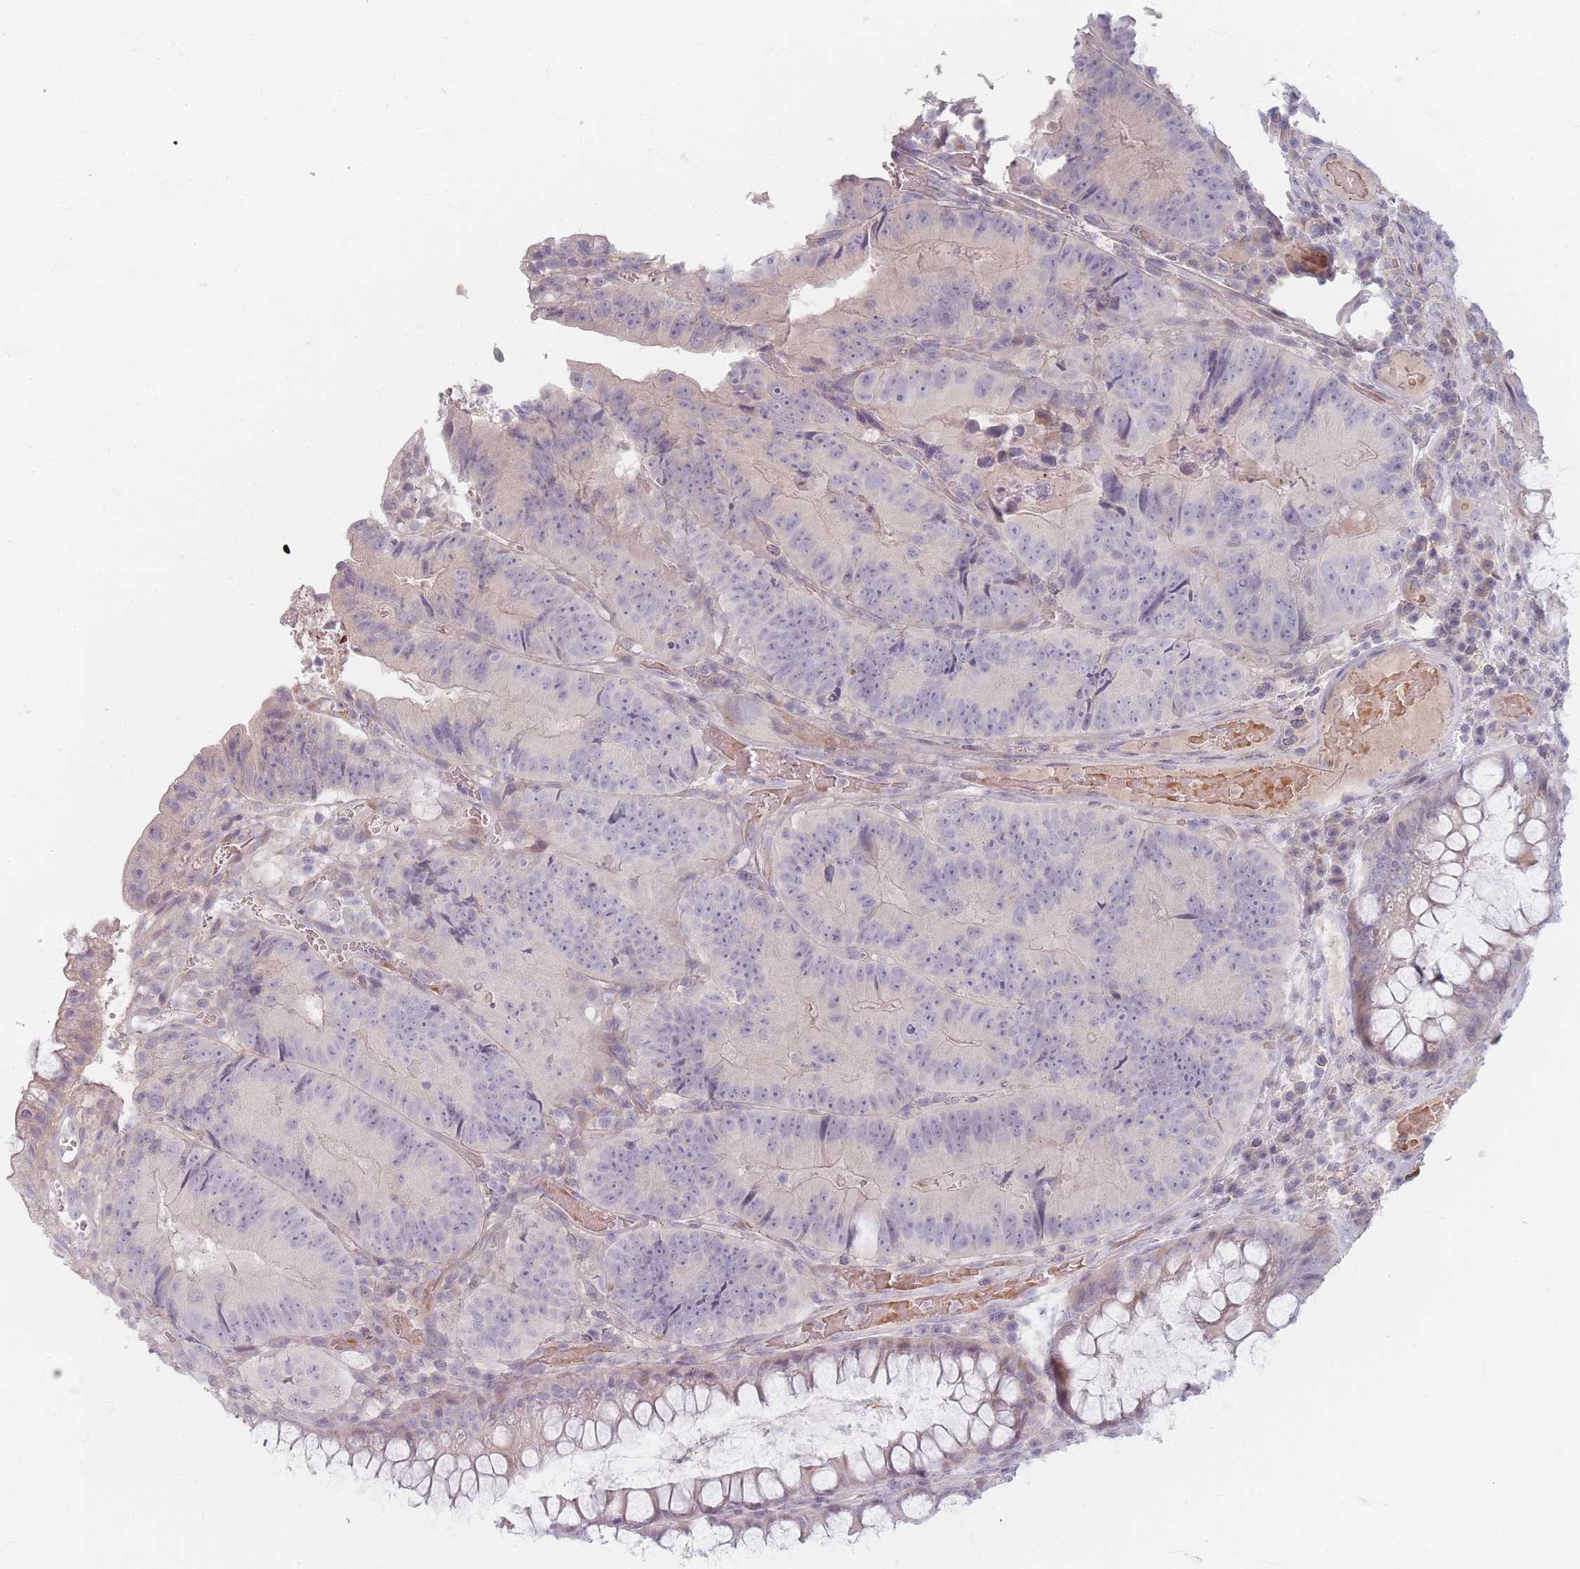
{"staining": {"intensity": "negative", "quantity": "none", "location": "none"}, "tissue": "colorectal cancer", "cell_type": "Tumor cells", "image_type": "cancer", "snomed": [{"axis": "morphology", "description": "Adenocarcinoma, NOS"}, {"axis": "topography", "description": "Colon"}], "caption": "An image of colorectal adenocarcinoma stained for a protein exhibits no brown staining in tumor cells. (DAB IHC visualized using brightfield microscopy, high magnification).", "gene": "TMOD1", "patient": {"sex": "female", "age": 86}}